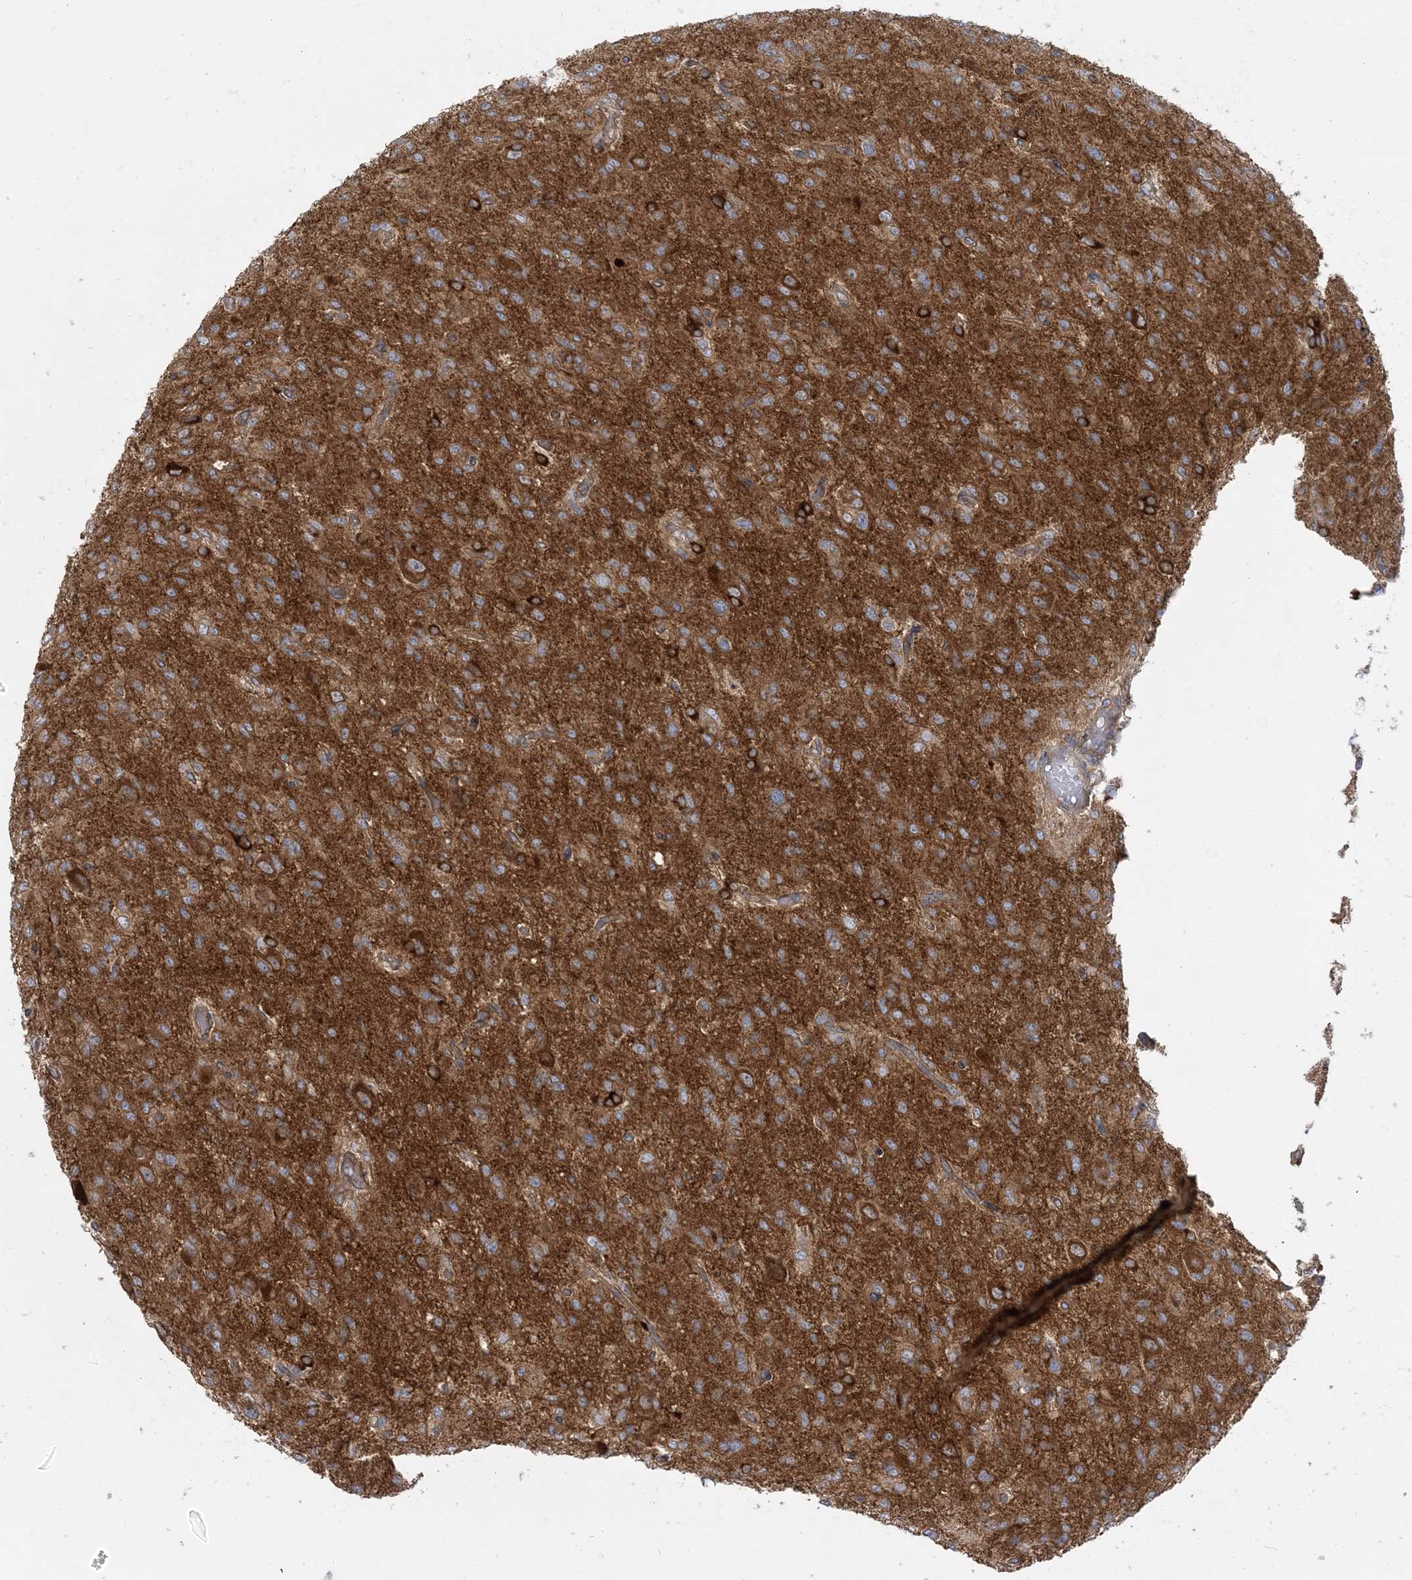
{"staining": {"intensity": "moderate", "quantity": "<25%", "location": "cytoplasmic/membranous"}, "tissue": "glioma", "cell_type": "Tumor cells", "image_type": "cancer", "snomed": [{"axis": "morphology", "description": "Glioma, malignant, High grade"}, {"axis": "topography", "description": "Brain"}], "caption": "High-magnification brightfield microscopy of glioma stained with DAB (3,3'-diaminobenzidine) (brown) and counterstained with hematoxylin (blue). tumor cells exhibit moderate cytoplasmic/membranous staining is present in about<25% of cells.", "gene": "STAM", "patient": {"sex": "female", "age": 59}}